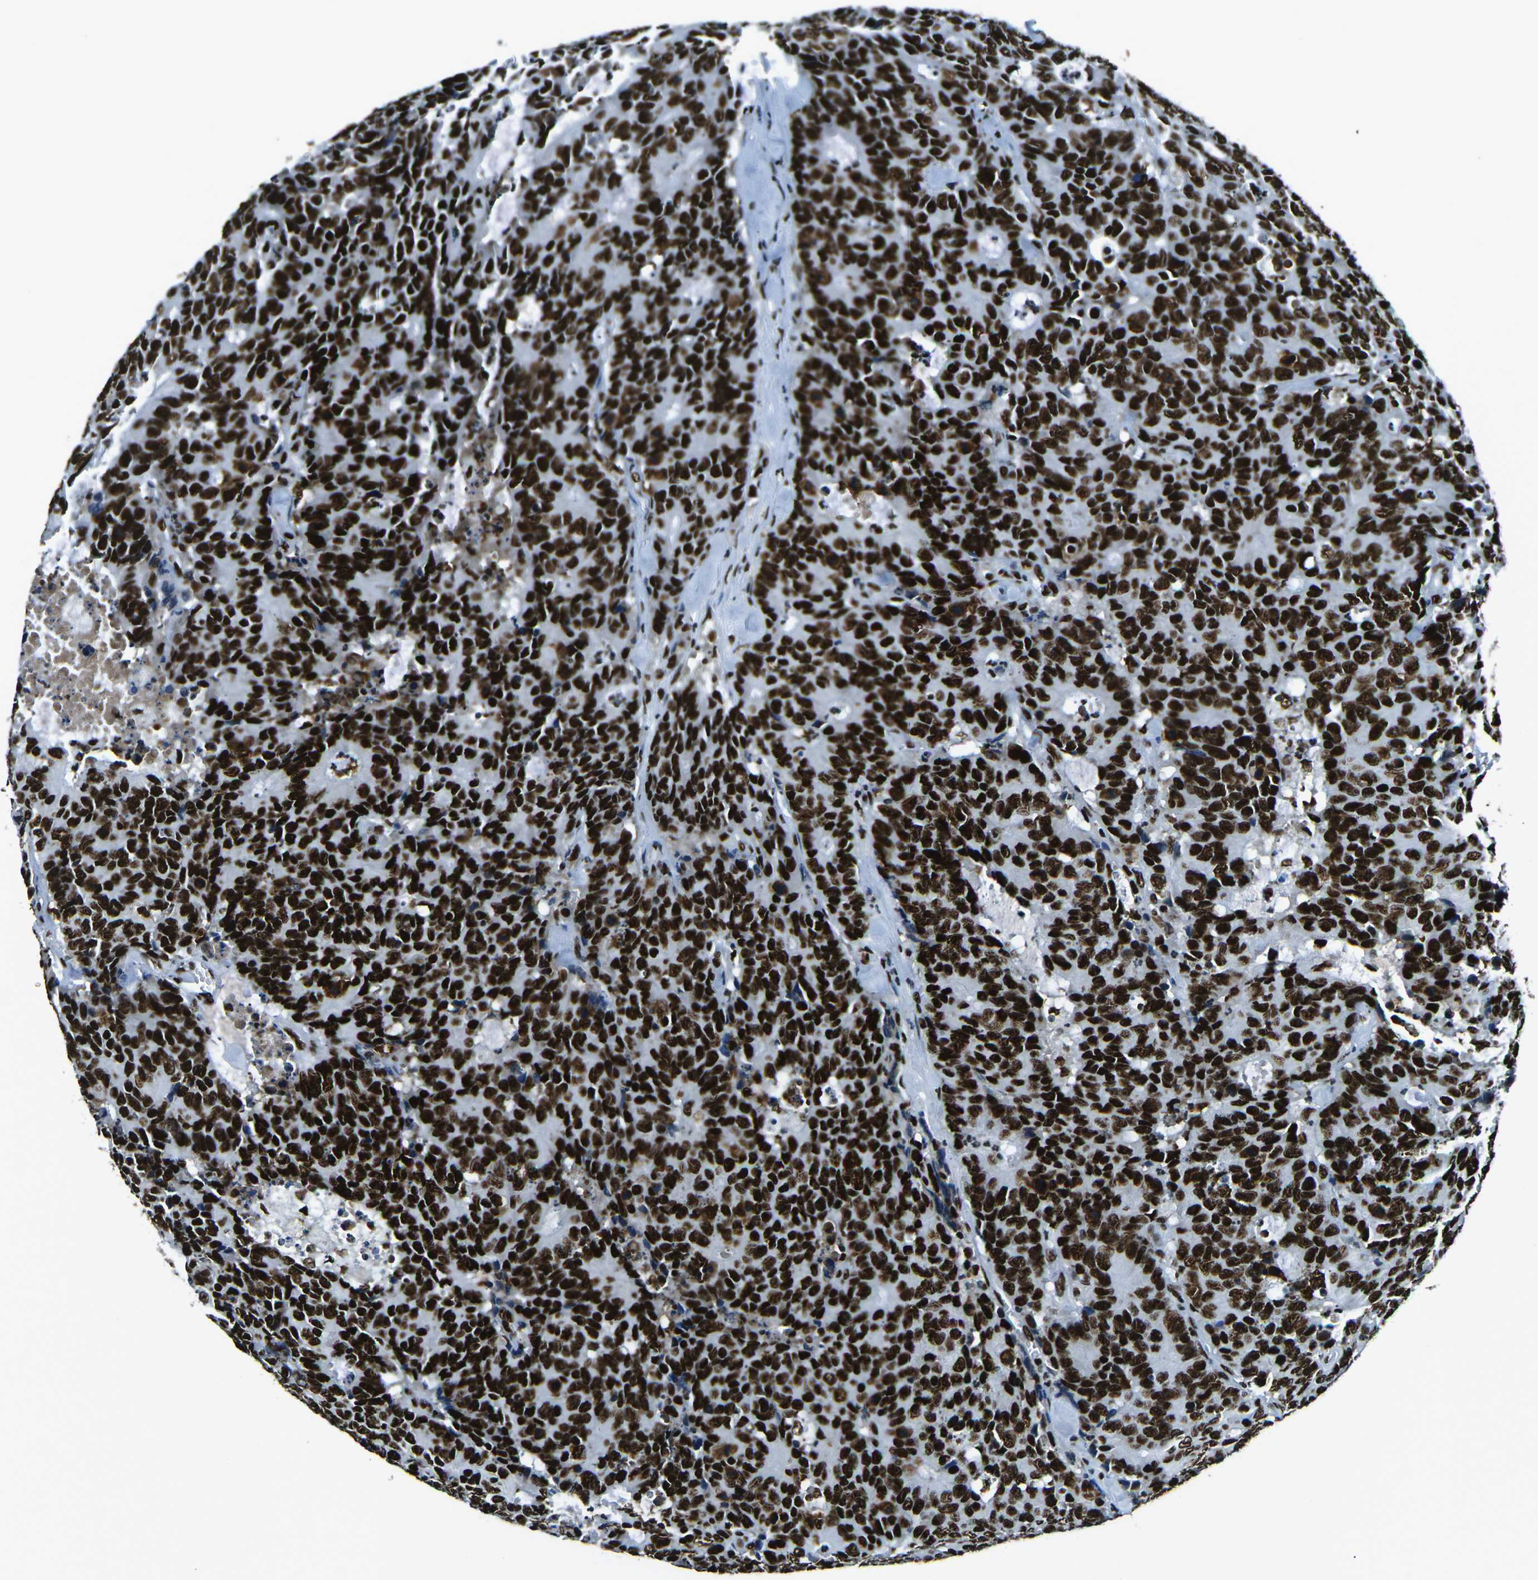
{"staining": {"intensity": "strong", "quantity": ">75%", "location": "nuclear"}, "tissue": "colorectal cancer", "cell_type": "Tumor cells", "image_type": "cancer", "snomed": [{"axis": "morphology", "description": "Adenocarcinoma, NOS"}, {"axis": "topography", "description": "Colon"}], "caption": "Immunohistochemistry (IHC) micrograph of human colorectal cancer stained for a protein (brown), which reveals high levels of strong nuclear staining in about >75% of tumor cells.", "gene": "HNRNPL", "patient": {"sex": "female", "age": 86}}